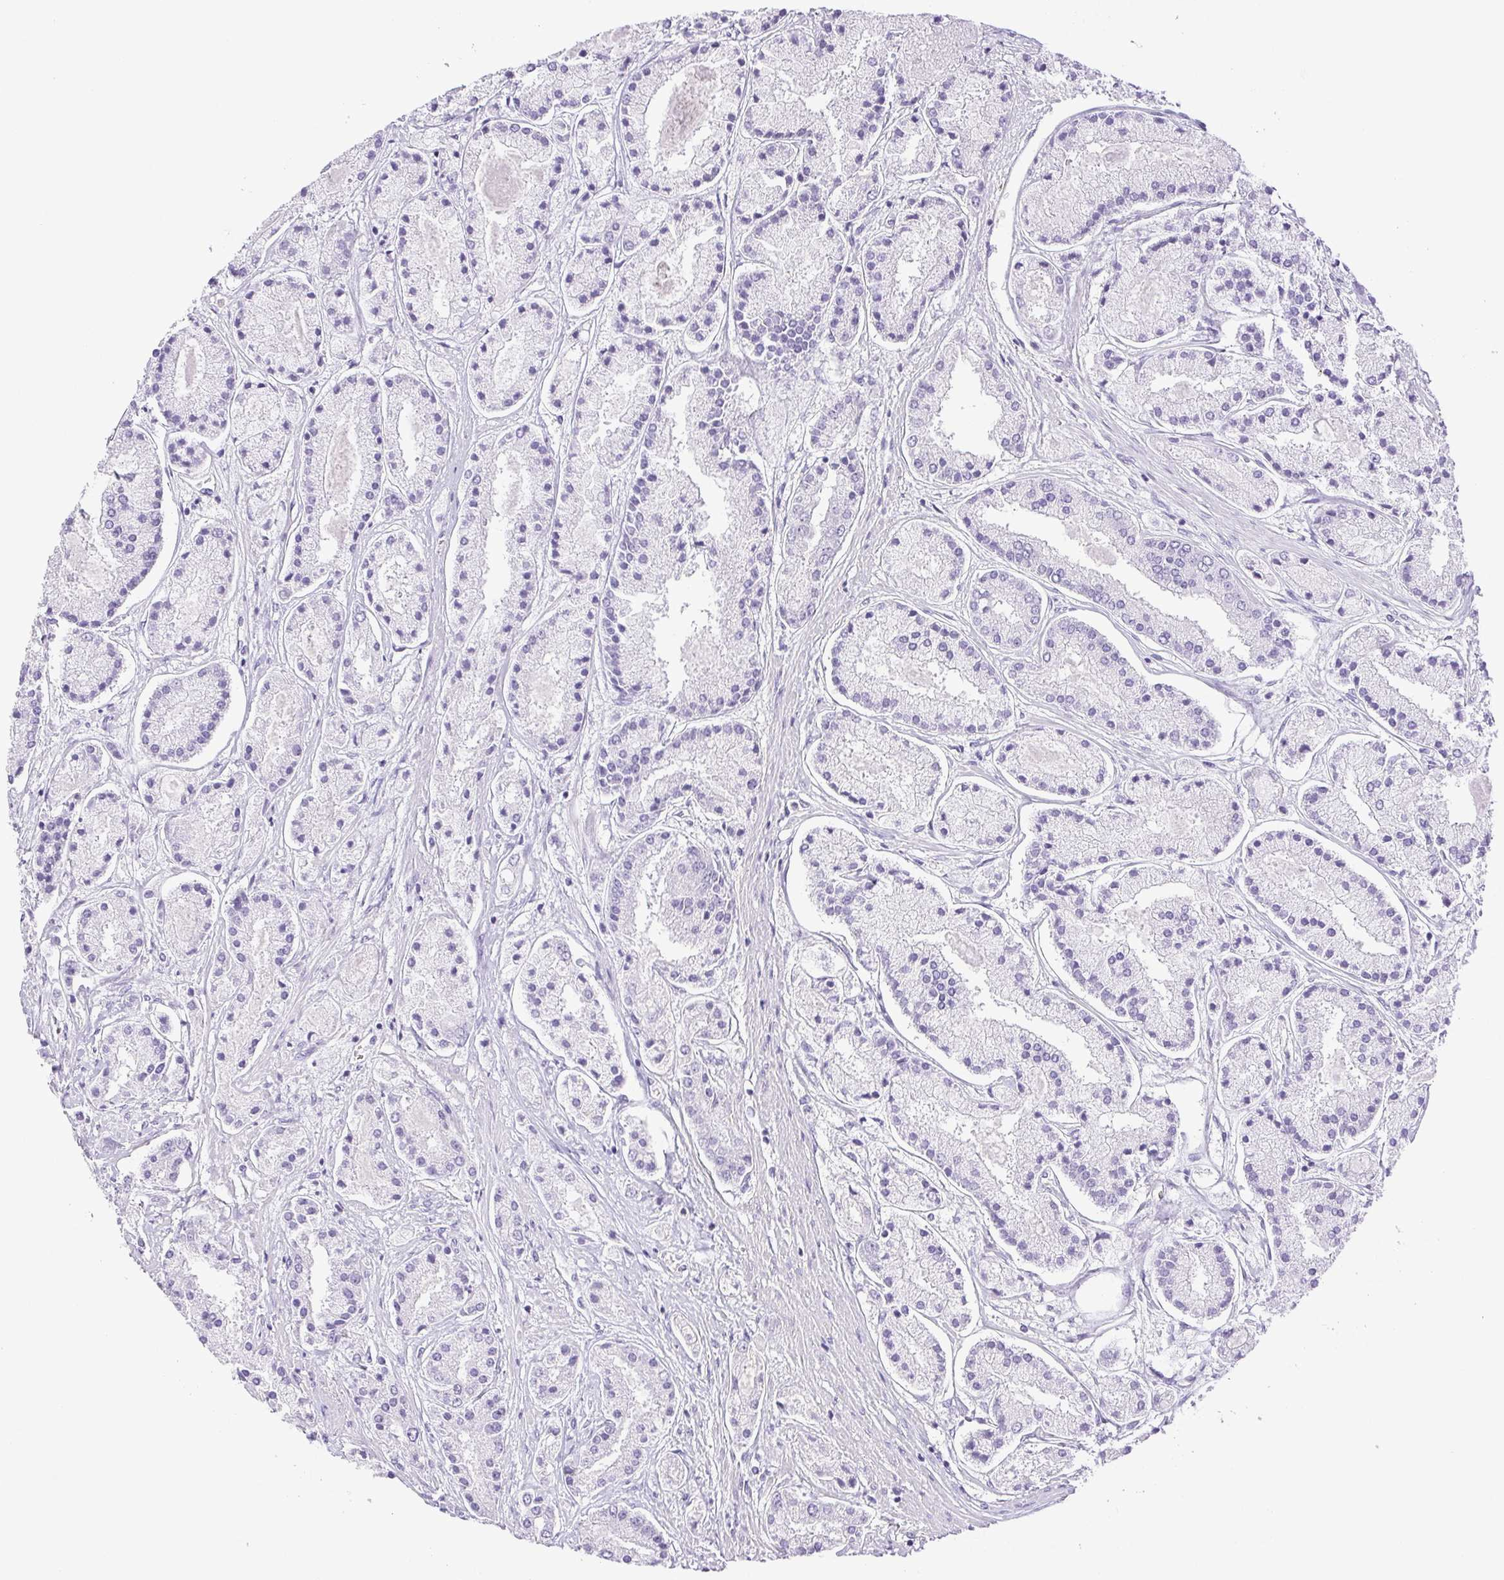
{"staining": {"intensity": "negative", "quantity": "none", "location": "none"}, "tissue": "prostate cancer", "cell_type": "Tumor cells", "image_type": "cancer", "snomed": [{"axis": "morphology", "description": "Adenocarcinoma, High grade"}, {"axis": "topography", "description": "Prostate"}], "caption": "Tumor cells show no significant protein positivity in prostate cancer (high-grade adenocarcinoma). The staining is performed using DAB (3,3'-diaminobenzidine) brown chromogen with nuclei counter-stained in using hematoxylin.", "gene": "HLA-G", "patient": {"sex": "male", "age": 67}}